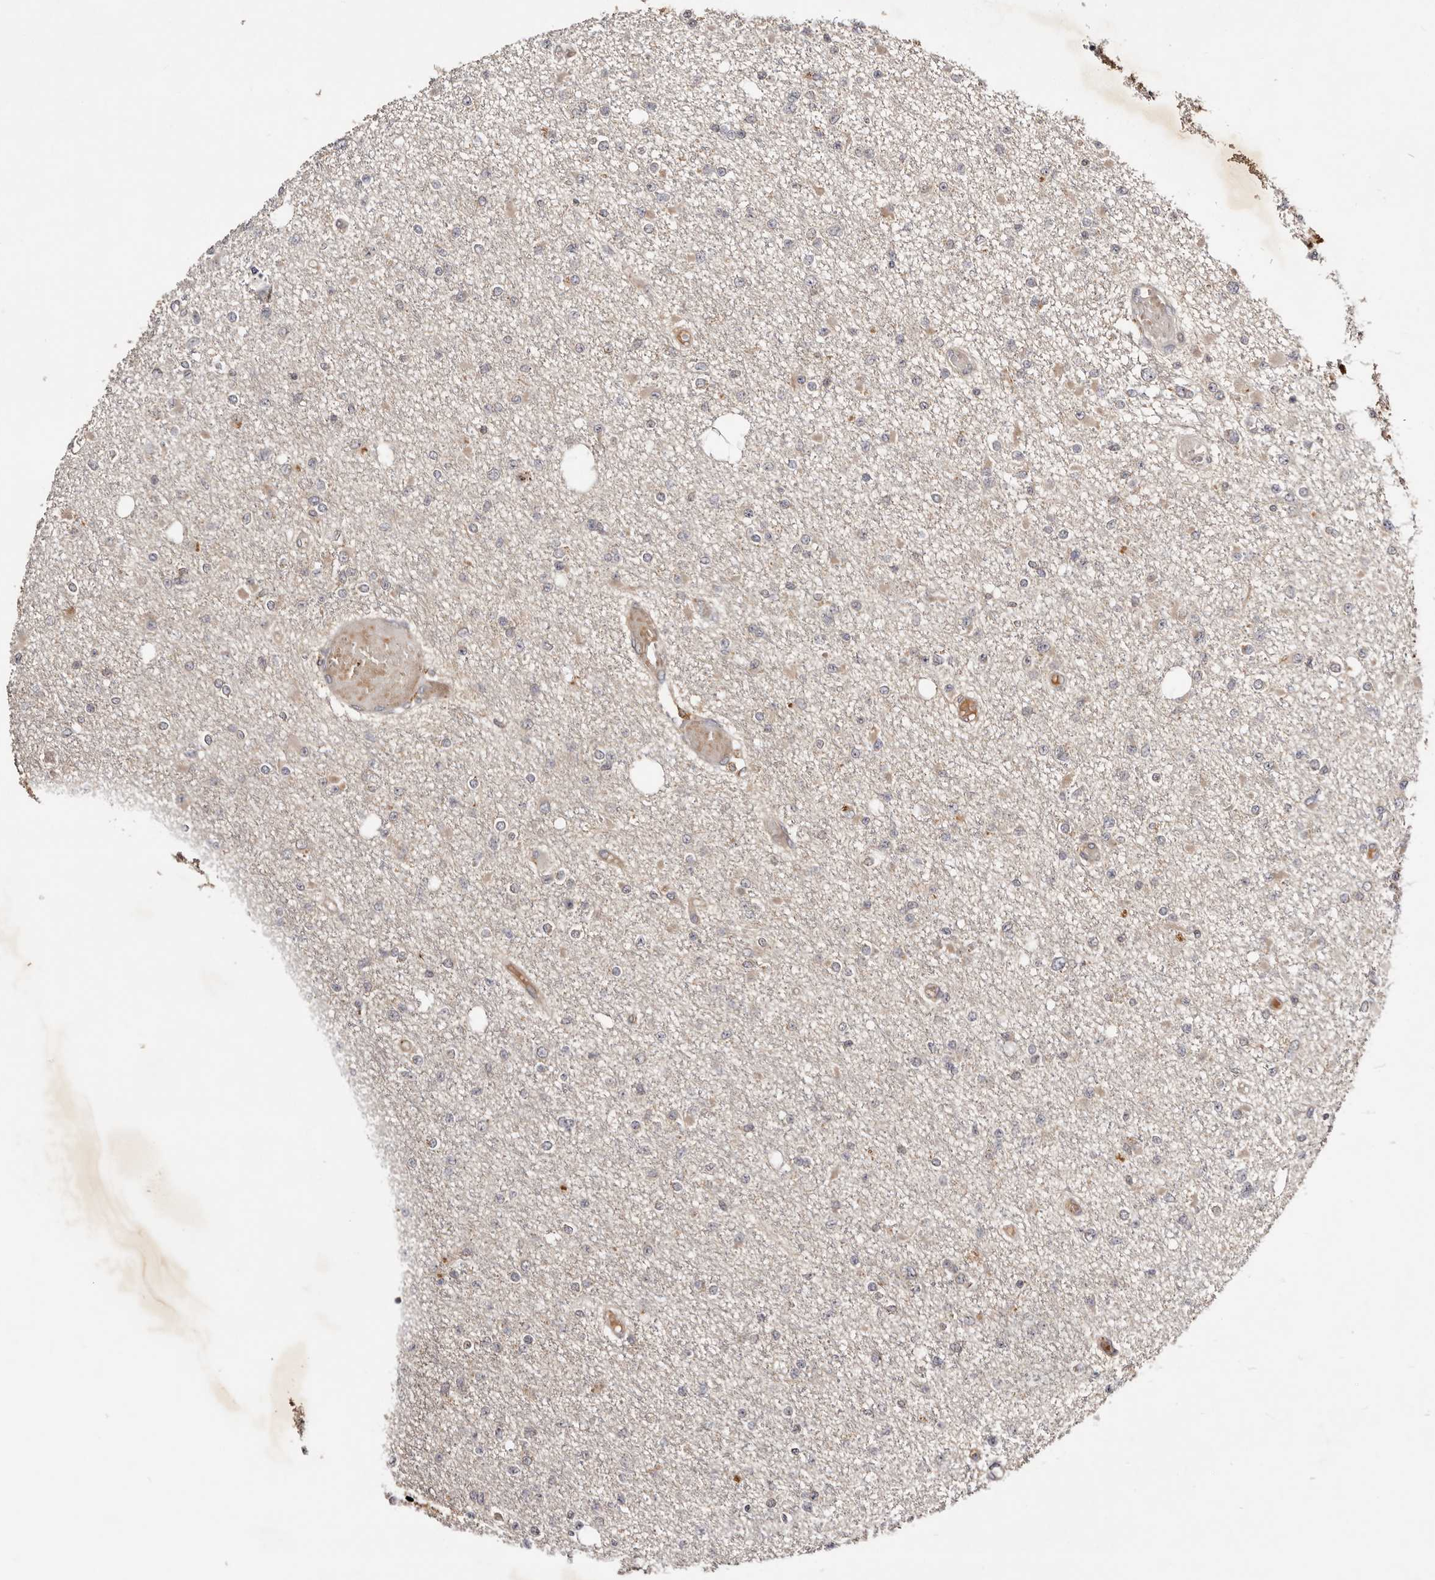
{"staining": {"intensity": "negative", "quantity": "none", "location": "none"}, "tissue": "glioma", "cell_type": "Tumor cells", "image_type": "cancer", "snomed": [{"axis": "morphology", "description": "Glioma, malignant, Low grade"}, {"axis": "topography", "description": "Brain"}], "caption": "Human low-grade glioma (malignant) stained for a protein using immunohistochemistry (IHC) shows no expression in tumor cells.", "gene": "PKIB", "patient": {"sex": "female", "age": 22}}